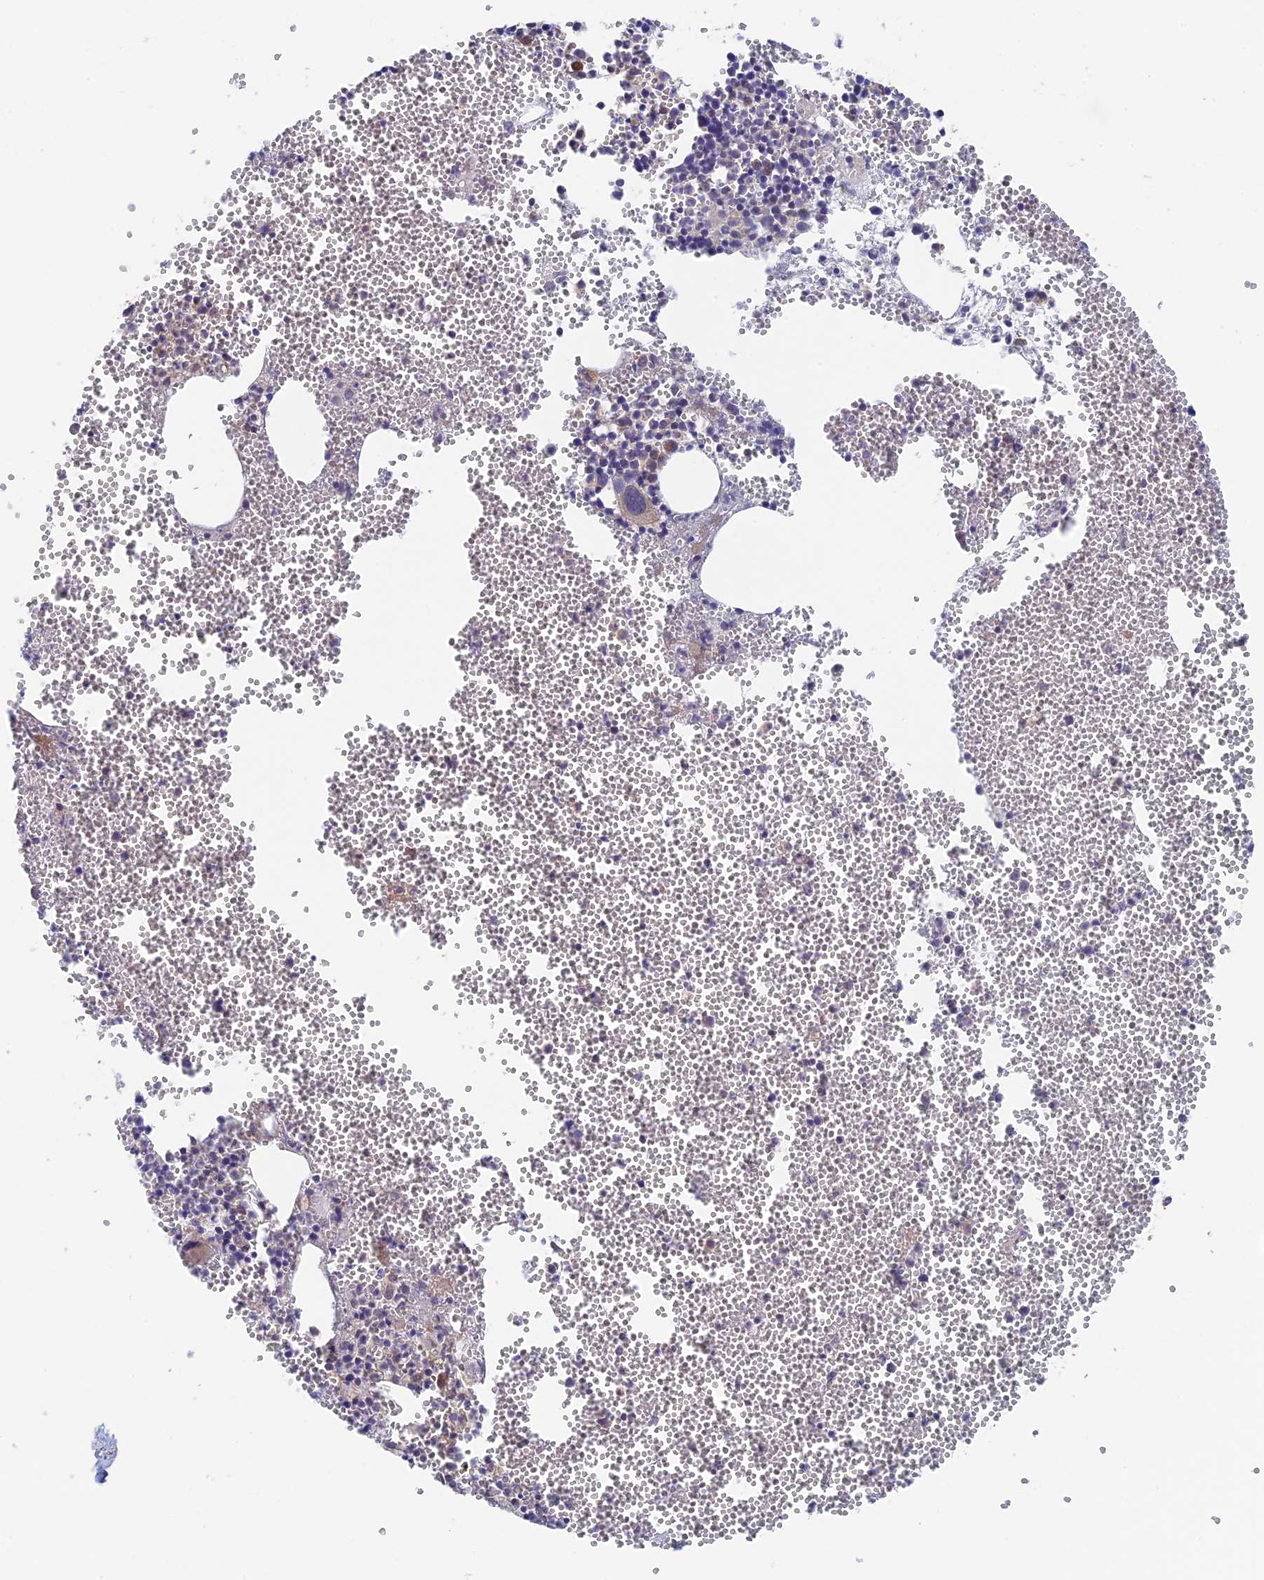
{"staining": {"intensity": "moderate", "quantity": "<25%", "location": "cytoplasmic/membranous"}, "tissue": "bone marrow", "cell_type": "Hematopoietic cells", "image_type": "normal", "snomed": [{"axis": "morphology", "description": "Normal tissue, NOS"}, {"axis": "topography", "description": "Bone marrow"}], "caption": "An immunohistochemistry histopathology image of normal tissue is shown. Protein staining in brown highlights moderate cytoplasmic/membranous positivity in bone marrow within hematopoietic cells. The protein of interest is shown in brown color, while the nuclei are stained blue.", "gene": "ZNF320", "patient": {"sex": "female", "age": 77}}